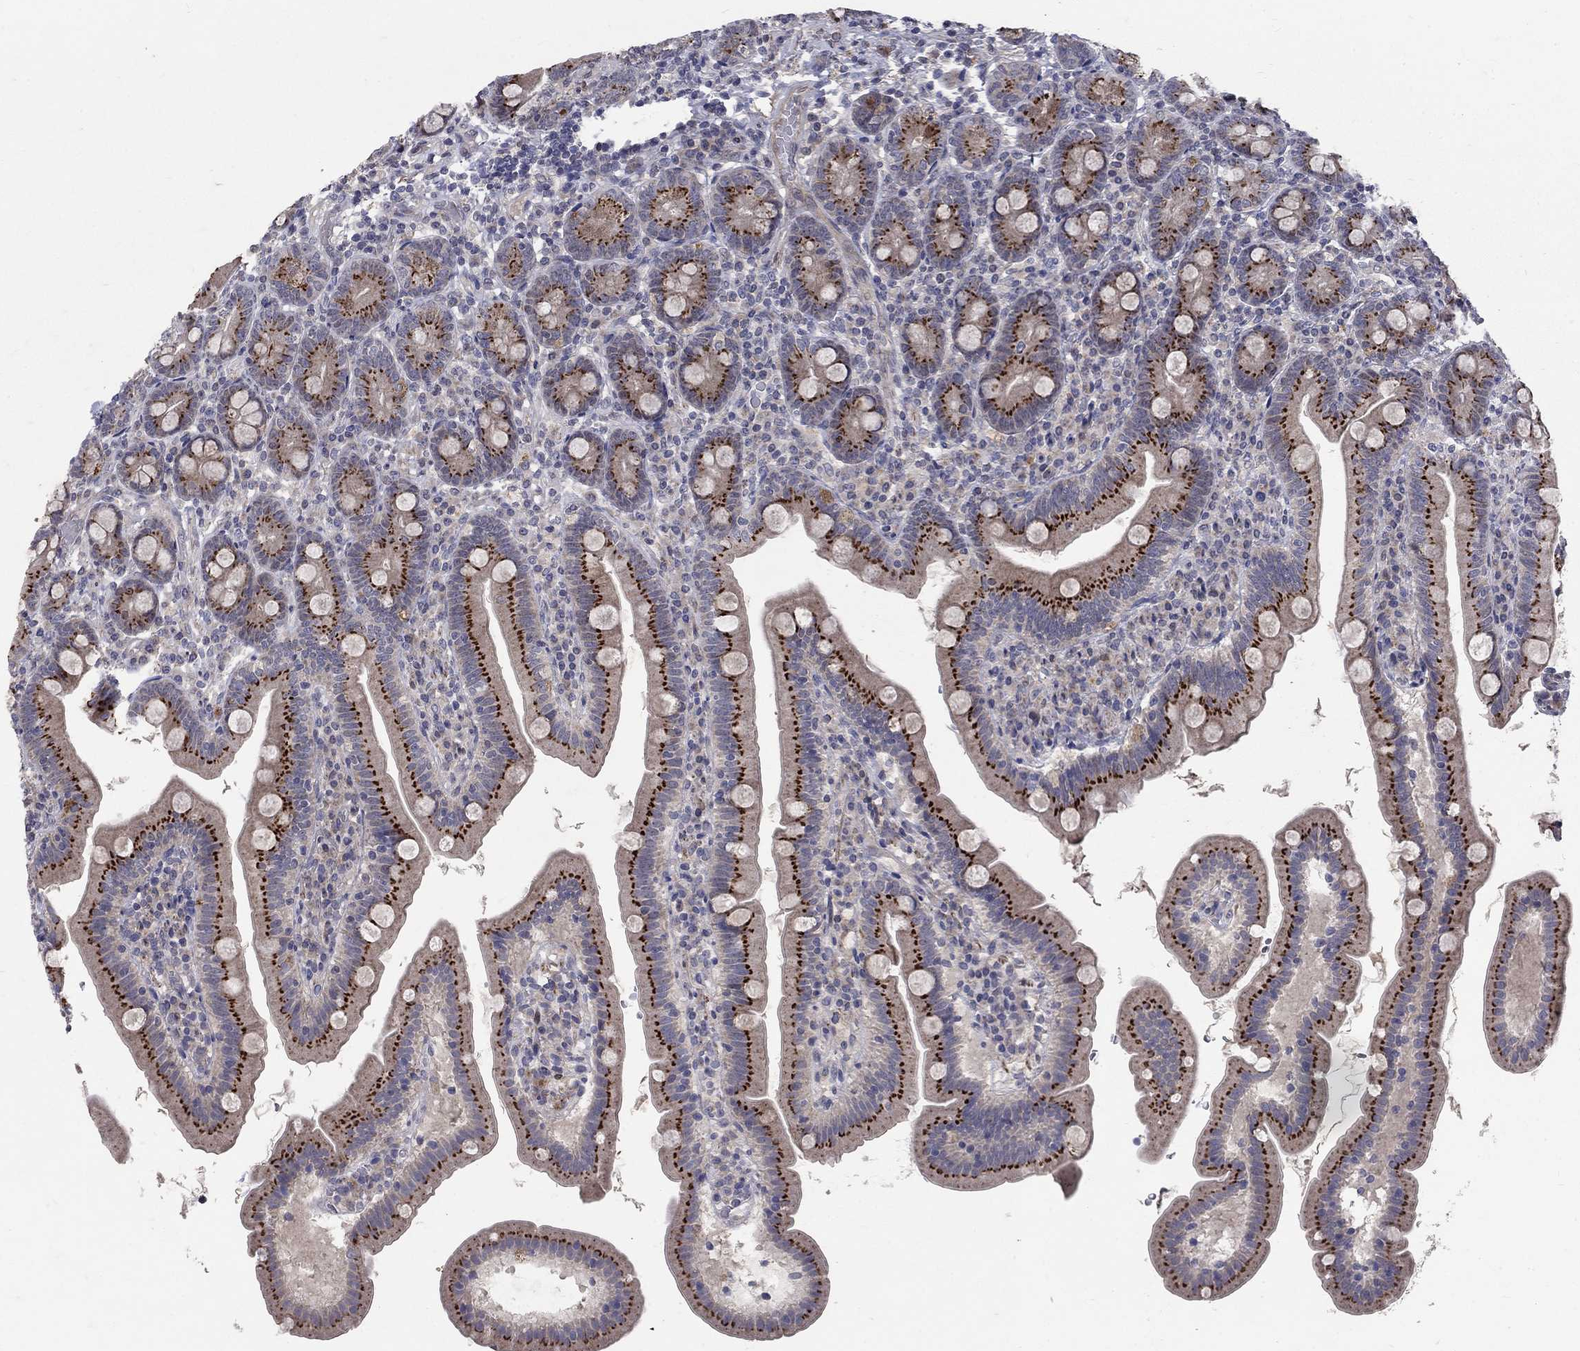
{"staining": {"intensity": "strong", "quantity": ">75%", "location": "cytoplasmic/membranous"}, "tissue": "duodenum", "cell_type": "Glandular cells", "image_type": "normal", "snomed": [{"axis": "morphology", "description": "Normal tissue, NOS"}, {"axis": "topography", "description": "Duodenum"}], "caption": "IHC (DAB (3,3'-diaminobenzidine)) staining of benign duodenum reveals strong cytoplasmic/membranous protein staining in approximately >75% of glandular cells.", "gene": "FAM3B", "patient": {"sex": "female", "age": 67}}